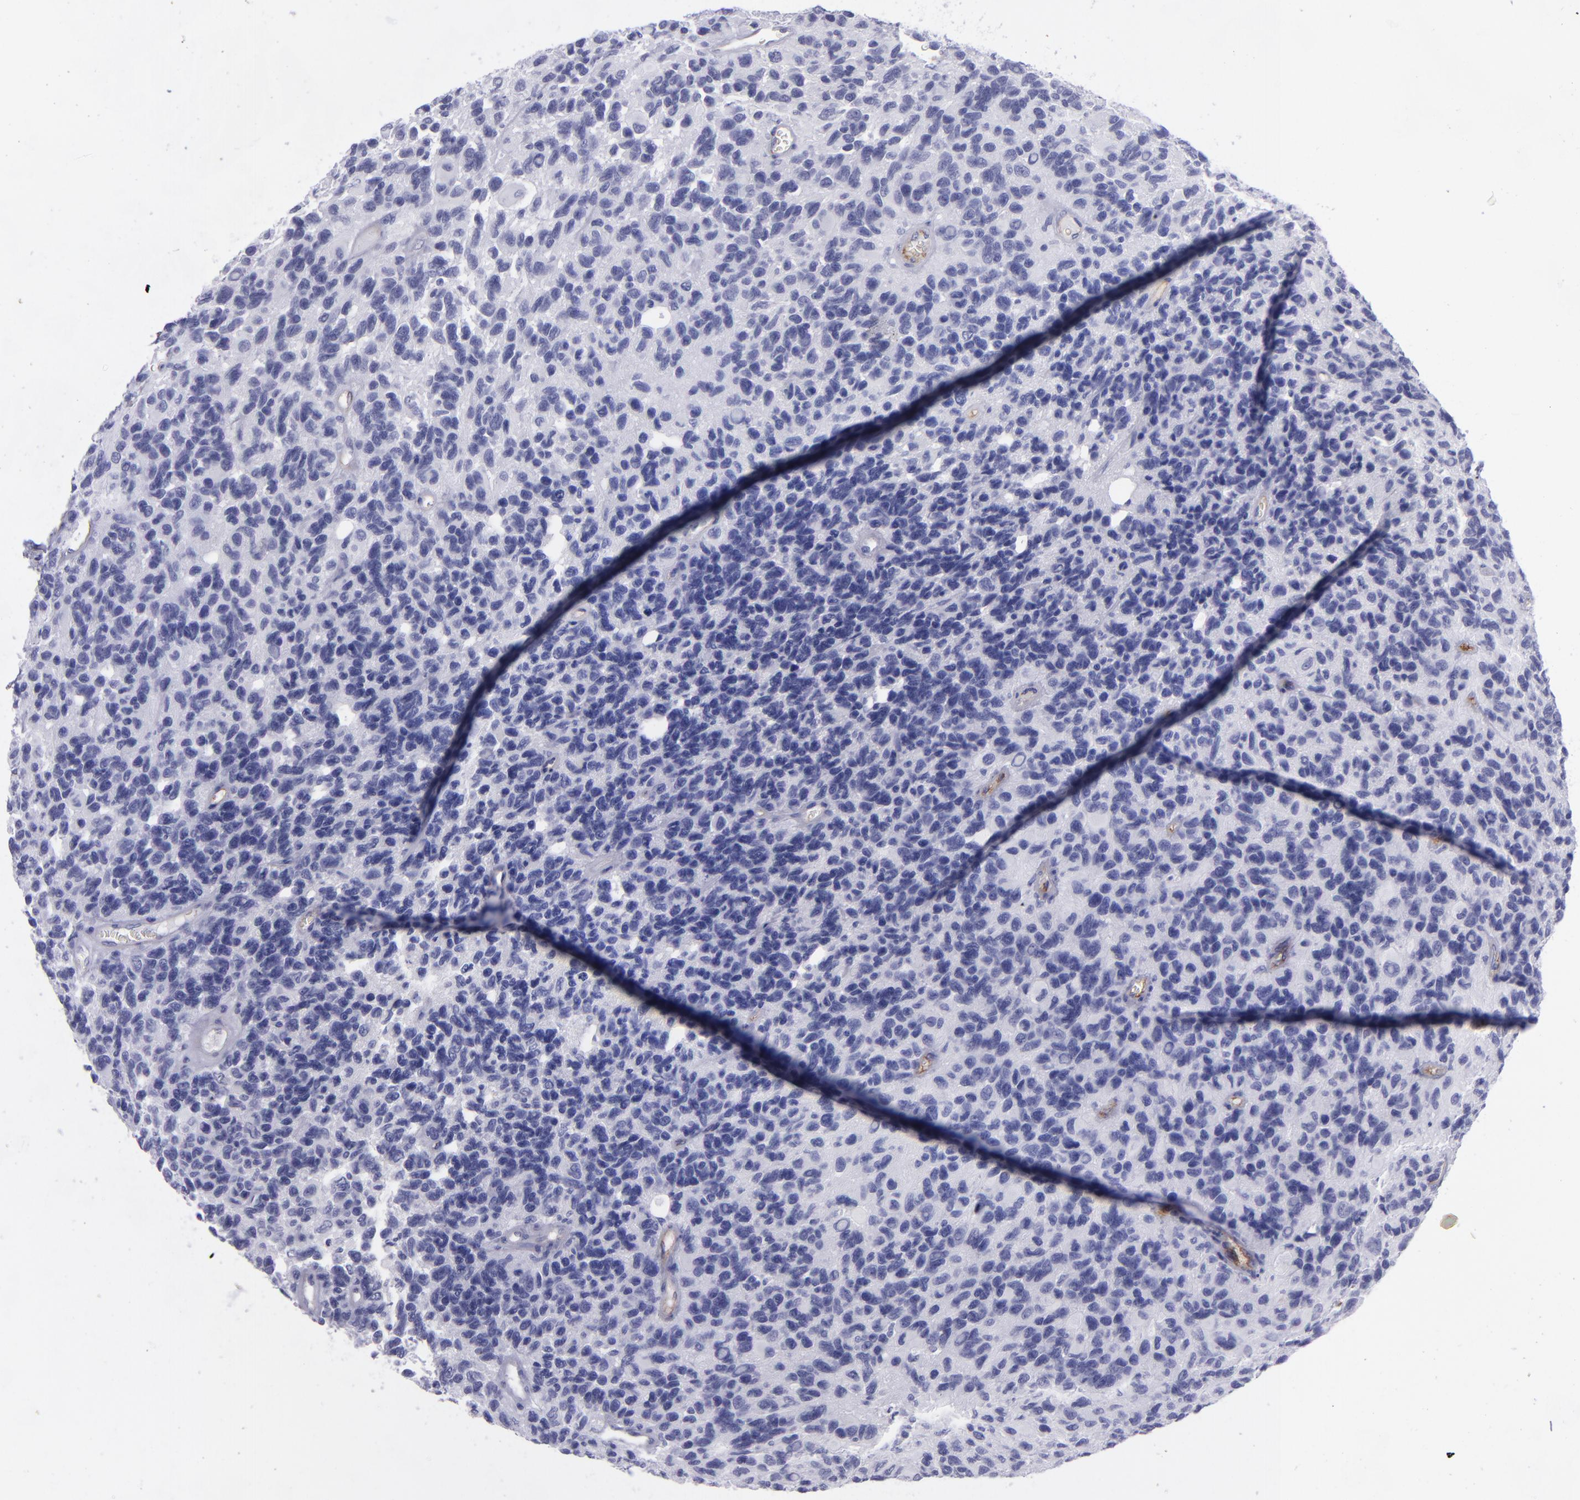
{"staining": {"intensity": "negative", "quantity": "none", "location": "none"}, "tissue": "glioma", "cell_type": "Tumor cells", "image_type": "cancer", "snomed": [{"axis": "morphology", "description": "Glioma, malignant, High grade"}, {"axis": "topography", "description": "Brain"}], "caption": "This is an immunohistochemistry (IHC) photomicrograph of high-grade glioma (malignant). There is no positivity in tumor cells.", "gene": "ACE", "patient": {"sex": "male", "age": 77}}